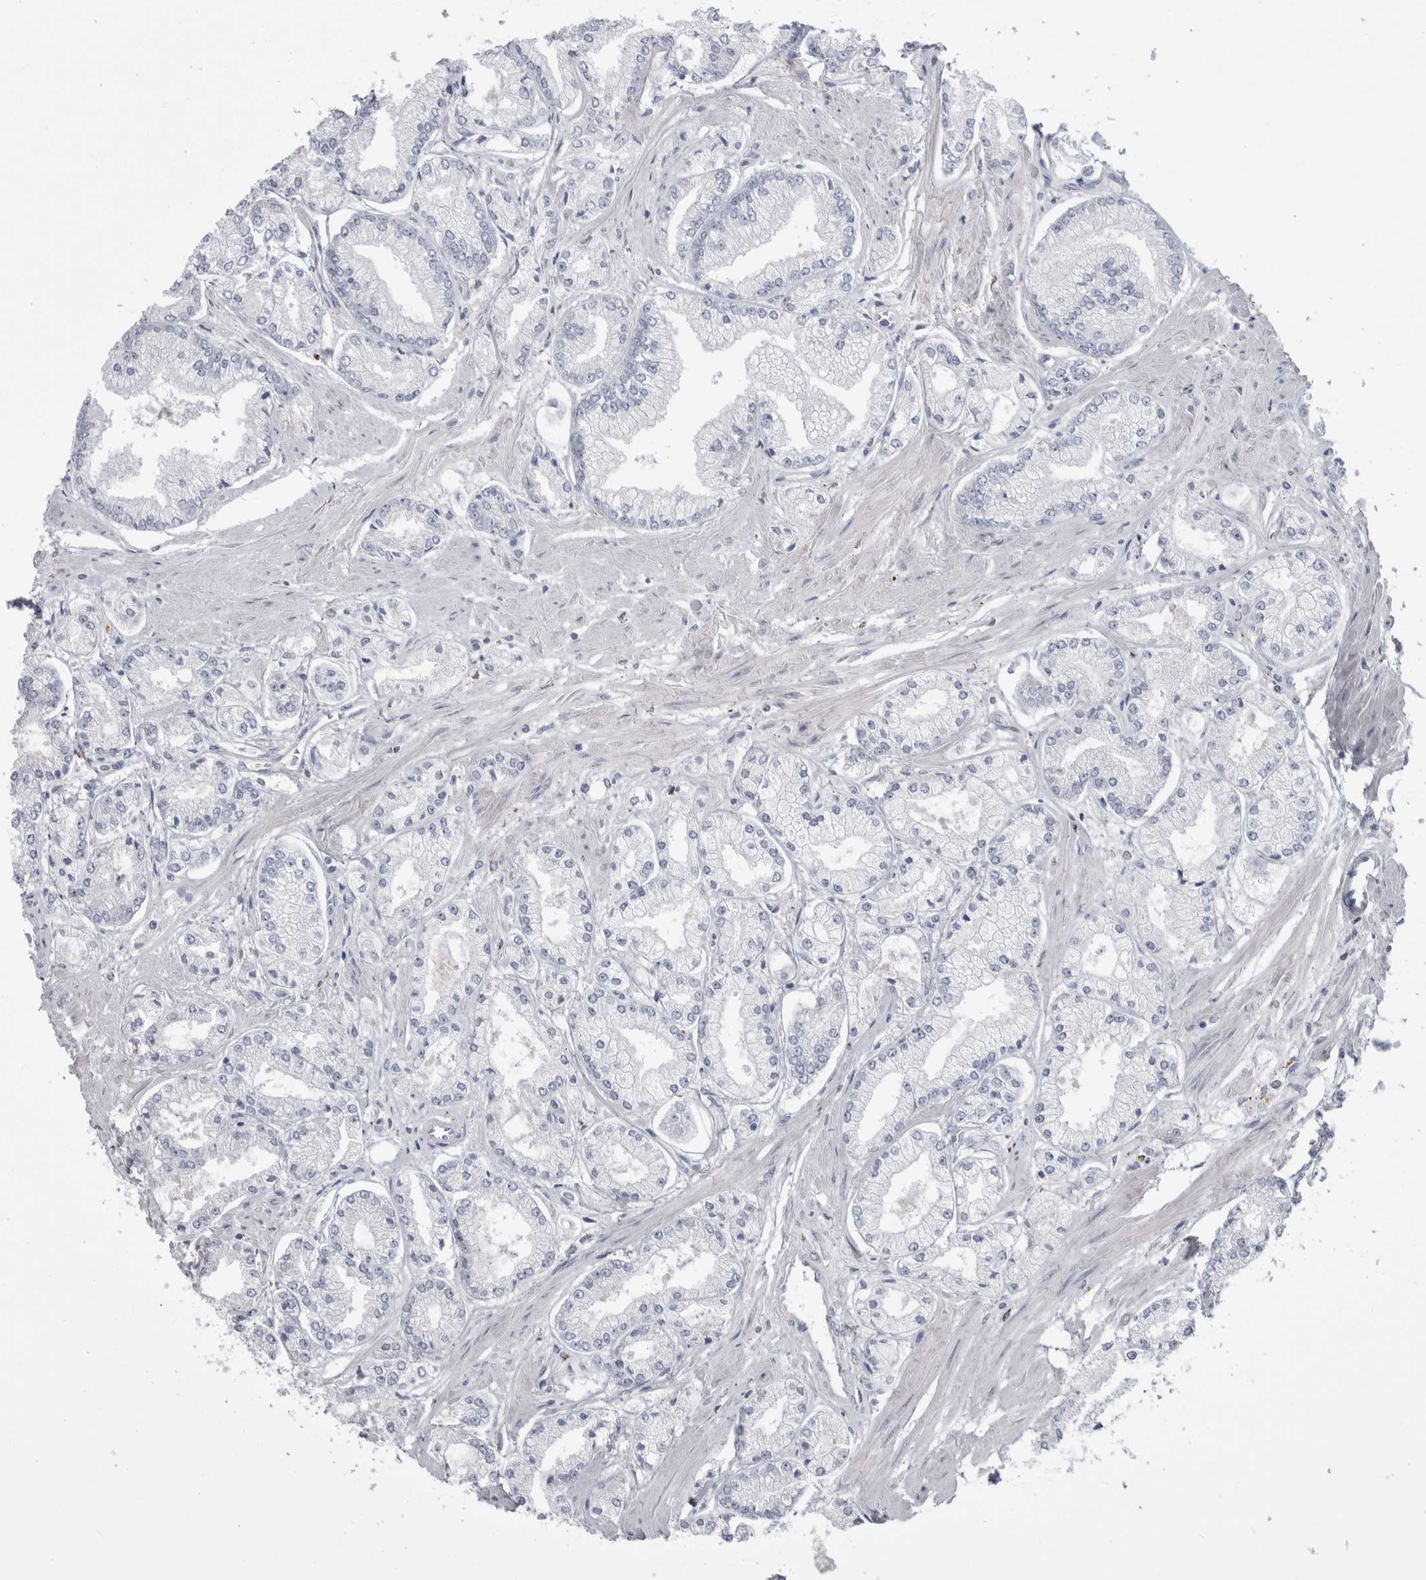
{"staining": {"intensity": "negative", "quantity": "none", "location": "none"}, "tissue": "prostate cancer", "cell_type": "Tumor cells", "image_type": "cancer", "snomed": [{"axis": "morphology", "description": "Adenocarcinoma, Low grade"}, {"axis": "topography", "description": "Prostate"}], "caption": "There is no significant expression in tumor cells of prostate low-grade adenocarcinoma.", "gene": "GATM", "patient": {"sex": "male", "age": 52}}